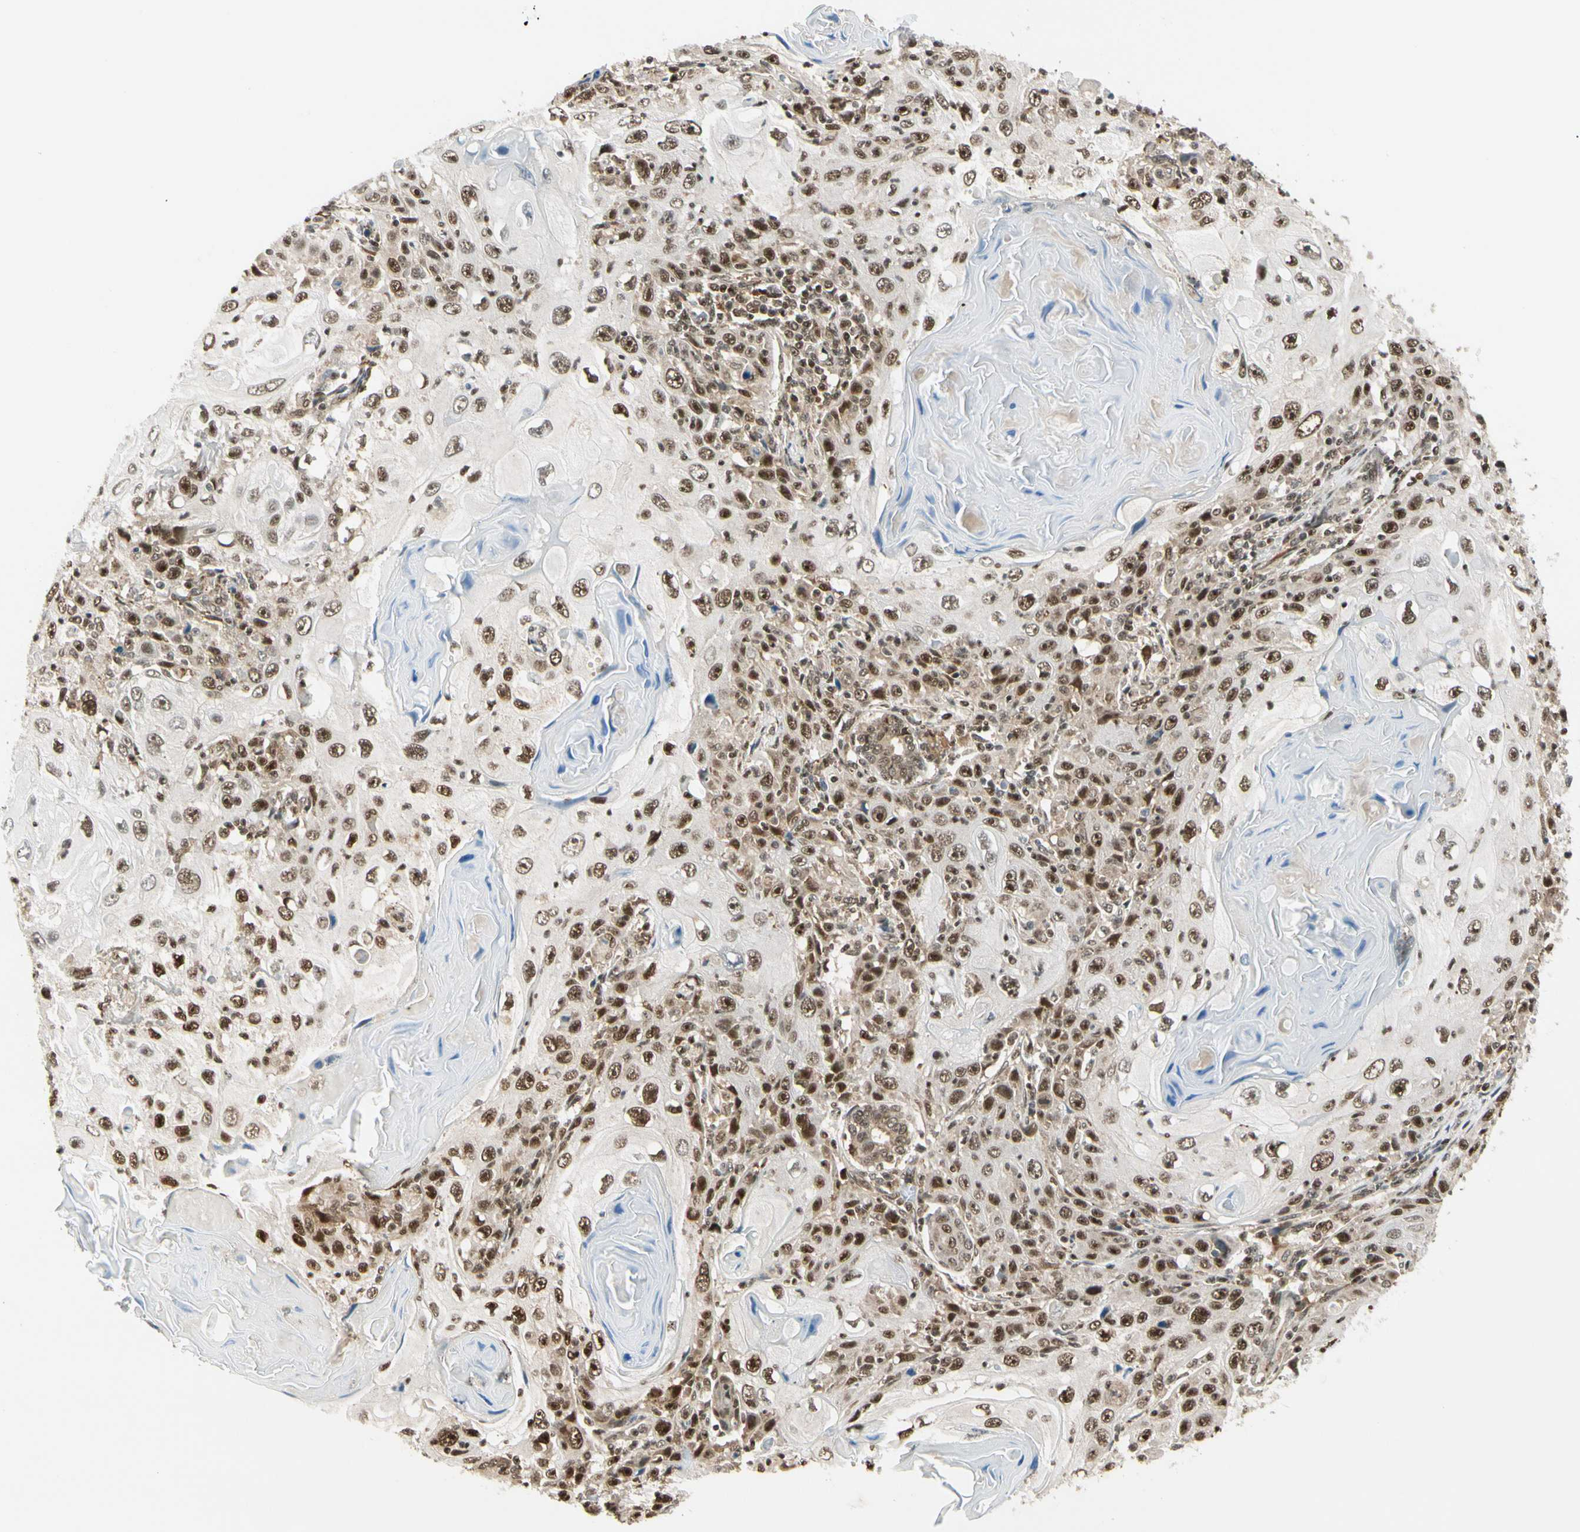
{"staining": {"intensity": "moderate", "quantity": ">75%", "location": "cytoplasmic/membranous,nuclear"}, "tissue": "skin cancer", "cell_type": "Tumor cells", "image_type": "cancer", "snomed": [{"axis": "morphology", "description": "Squamous cell carcinoma, NOS"}, {"axis": "topography", "description": "Skin"}], "caption": "Skin cancer was stained to show a protein in brown. There is medium levels of moderate cytoplasmic/membranous and nuclear staining in approximately >75% of tumor cells.", "gene": "DAXX", "patient": {"sex": "female", "age": 88}}